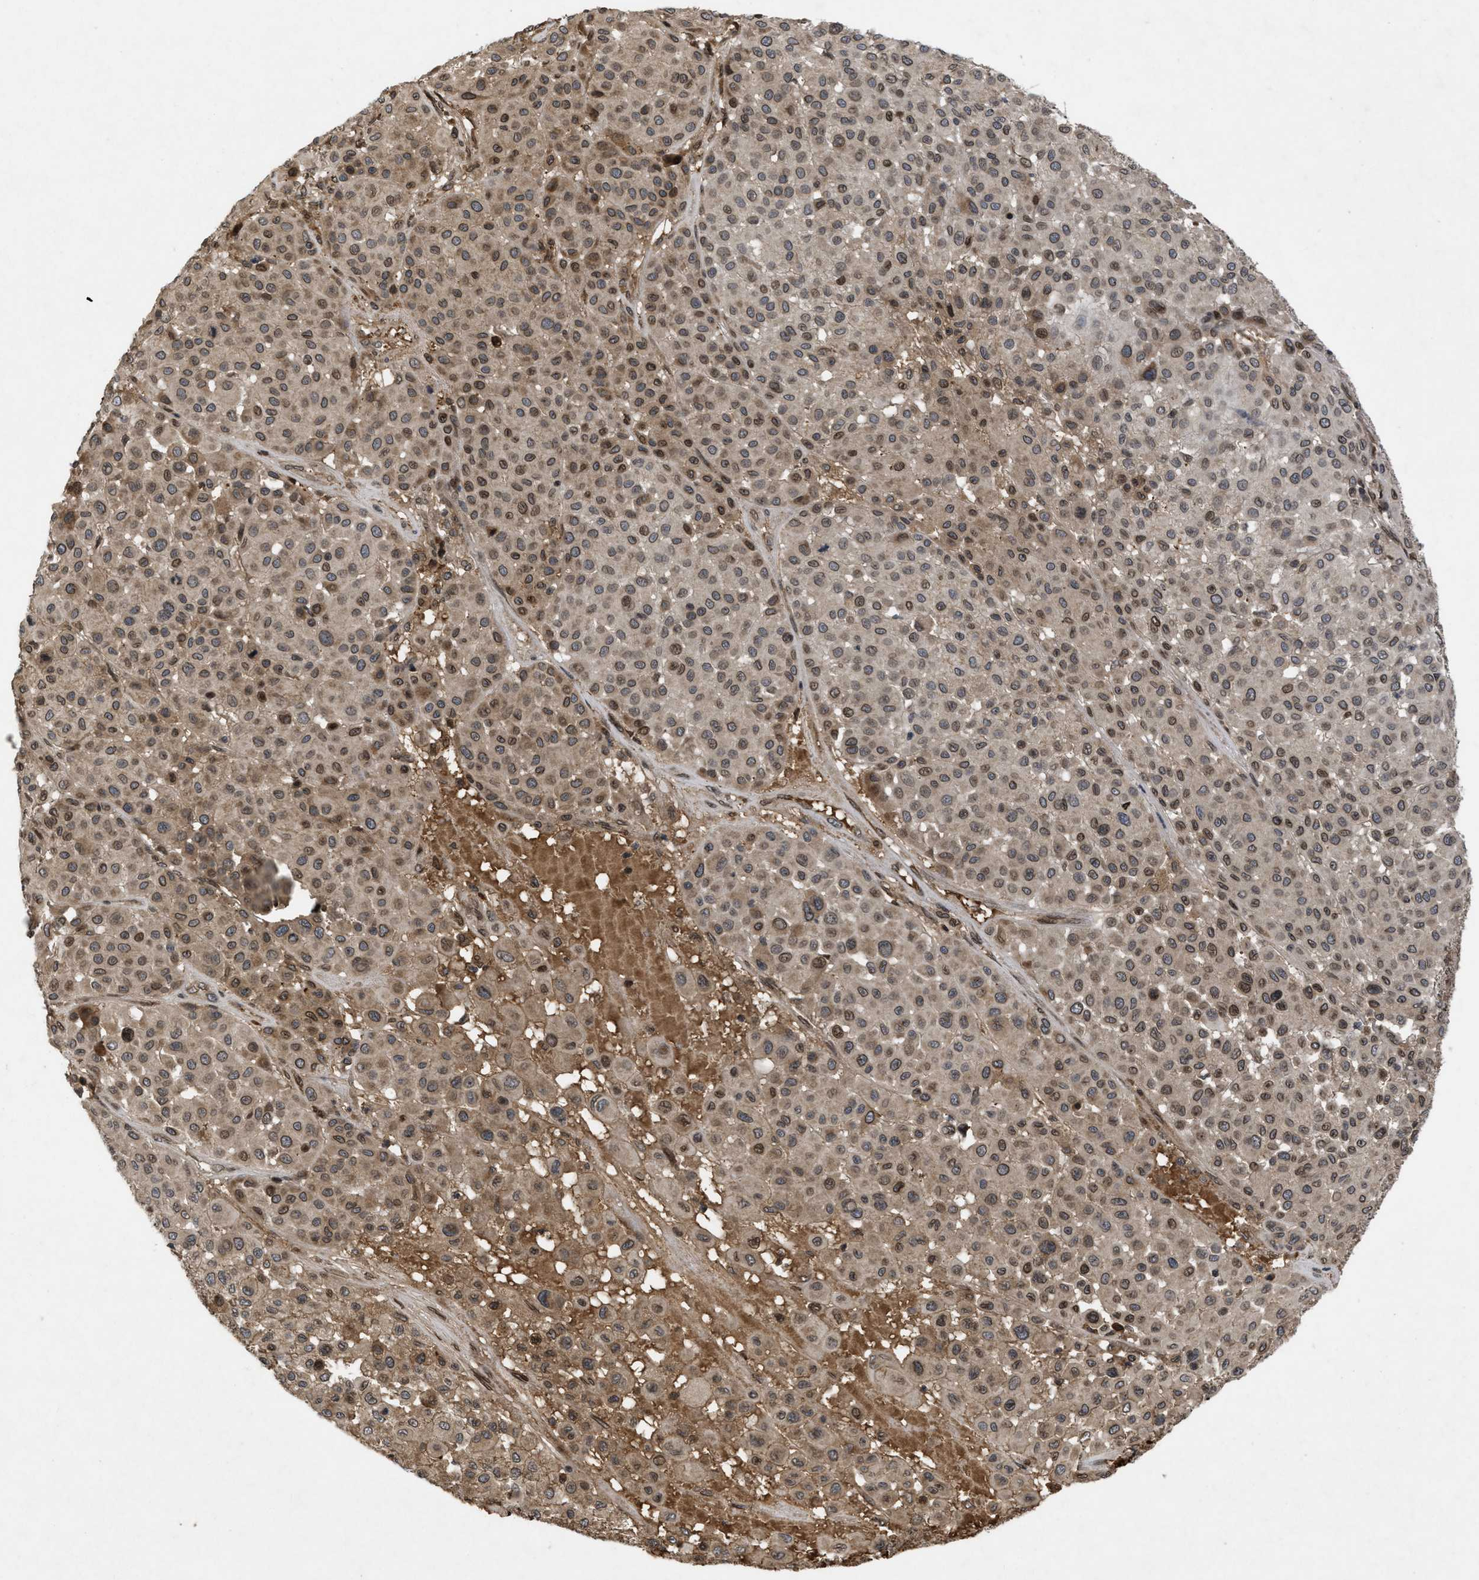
{"staining": {"intensity": "moderate", "quantity": ">75%", "location": "cytoplasmic/membranous,nuclear"}, "tissue": "melanoma", "cell_type": "Tumor cells", "image_type": "cancer", "snomed": [{"axis": "morphology", "description": "Malignant melanoma, Metastatic site"}, {"axis": "topography", "description": "Soft tissue"}], "caption": "The photomicrograph demonstrates staining of malignant melanoma (metastatic site), revealing moderate cytoplasmic/membranous and nuclear protein expression (brown color) within tumor cells. Using DAB (3,3'-diaminobenzidine) (brown) and hematoxylin (blue) stains, captured at high magnification using brightfield microscopy.", "gene": "CRY1", "patient": {"sex": "male", "age": 41}}